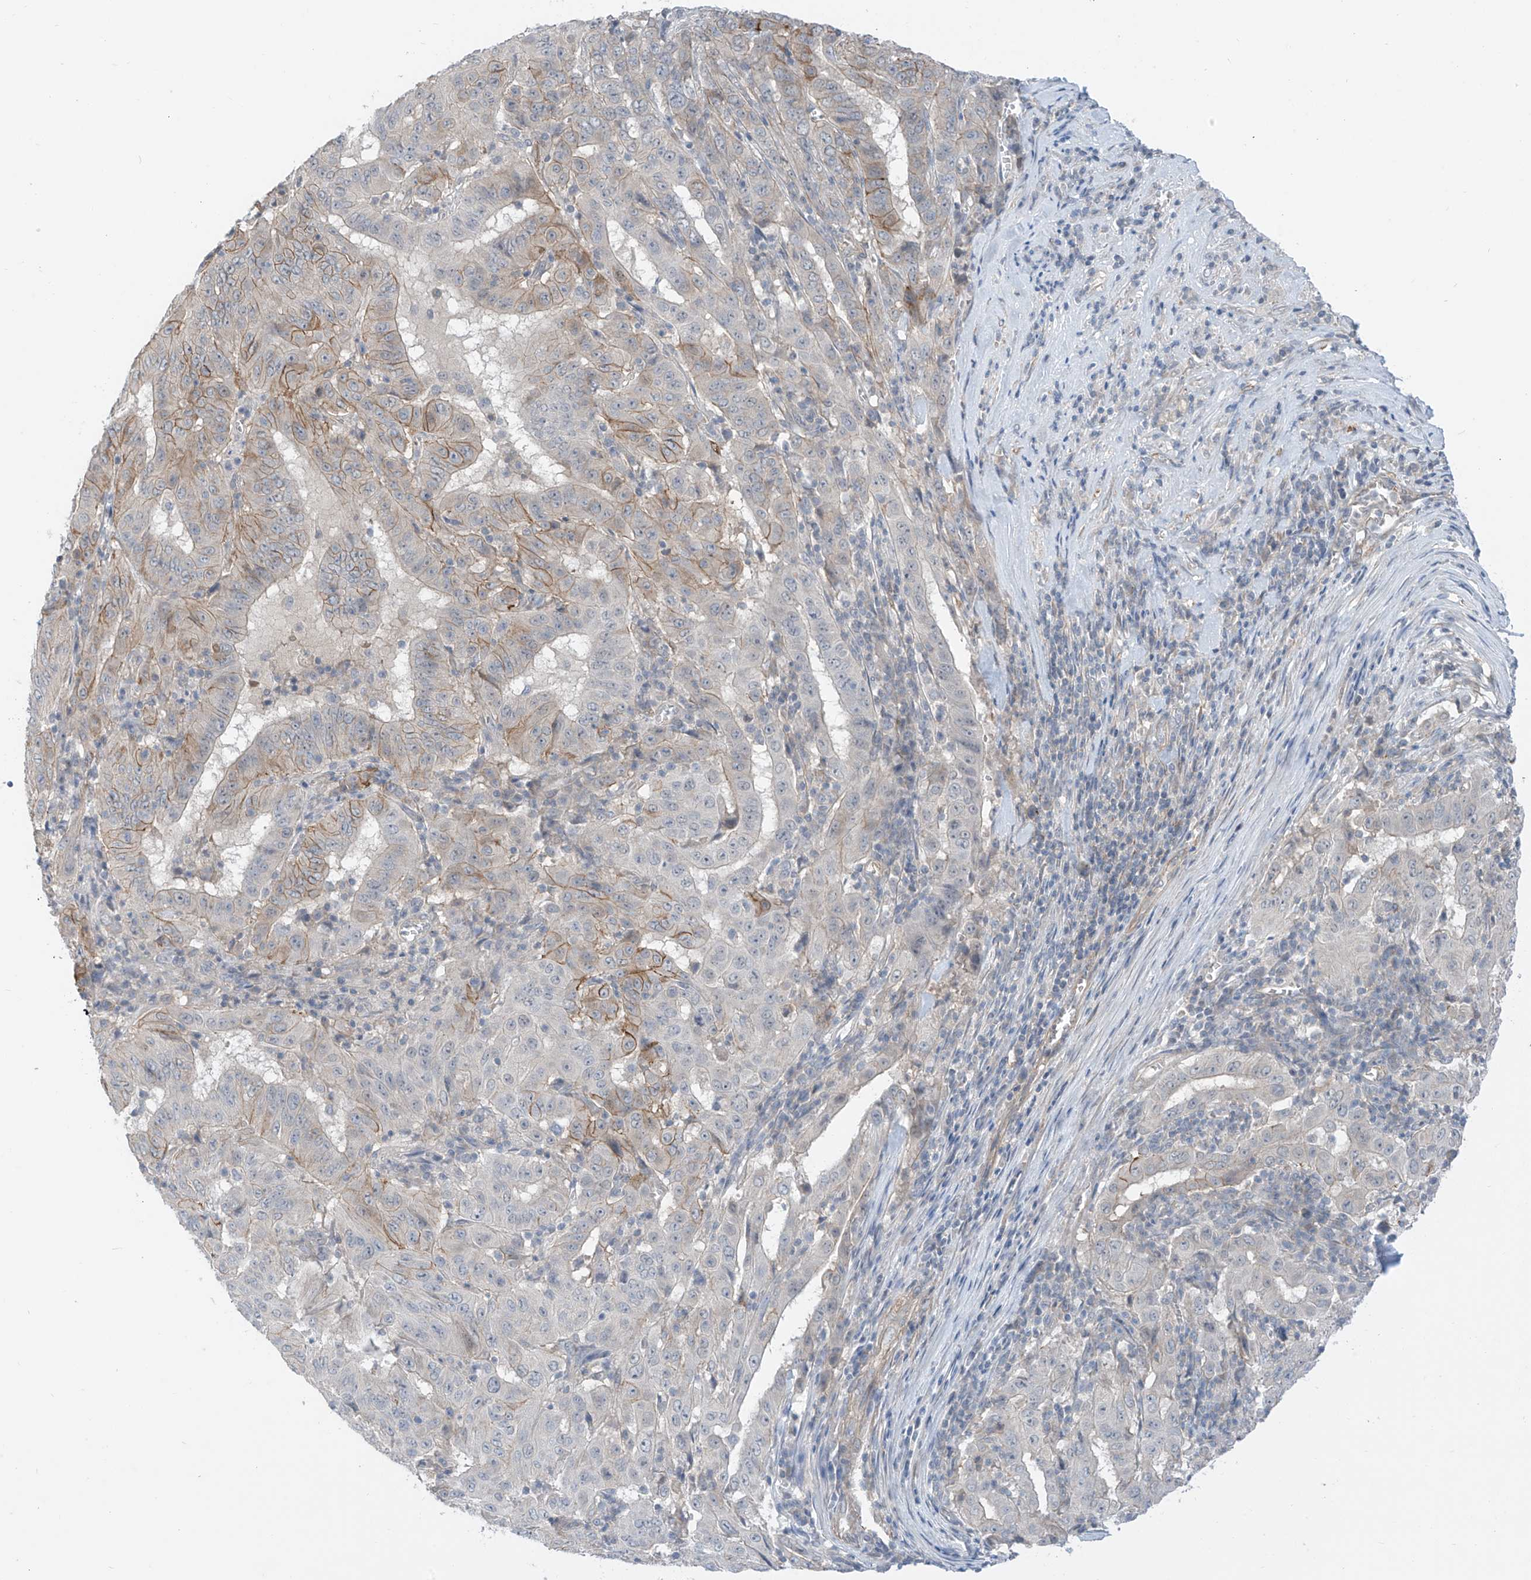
{"staining": {"intensity": "moderate", "quantity": "<25%", "location": "cytoplasmic/membranous"}, "tissue": "pancreatic cancer", "cell_type": "Tumor cells", "image_type": "cancer", "snomed": [{"axis": "morphology", "description": "Adenocarcinoma, NOS"}, {"axis": "topography", "description": "Pancreas"}], "caption": "Immunohistochemistry (IHC) histopathology image of pancreatic cancer (adenocarcinoma) stained for a protein (brown), which demonstrates low levels of moderate cytoplasmic/membranous positivity in approximately <25% of tumor cells.", "gene": "ABLIM2", "patient": {"sex": "male", "age": 63}}